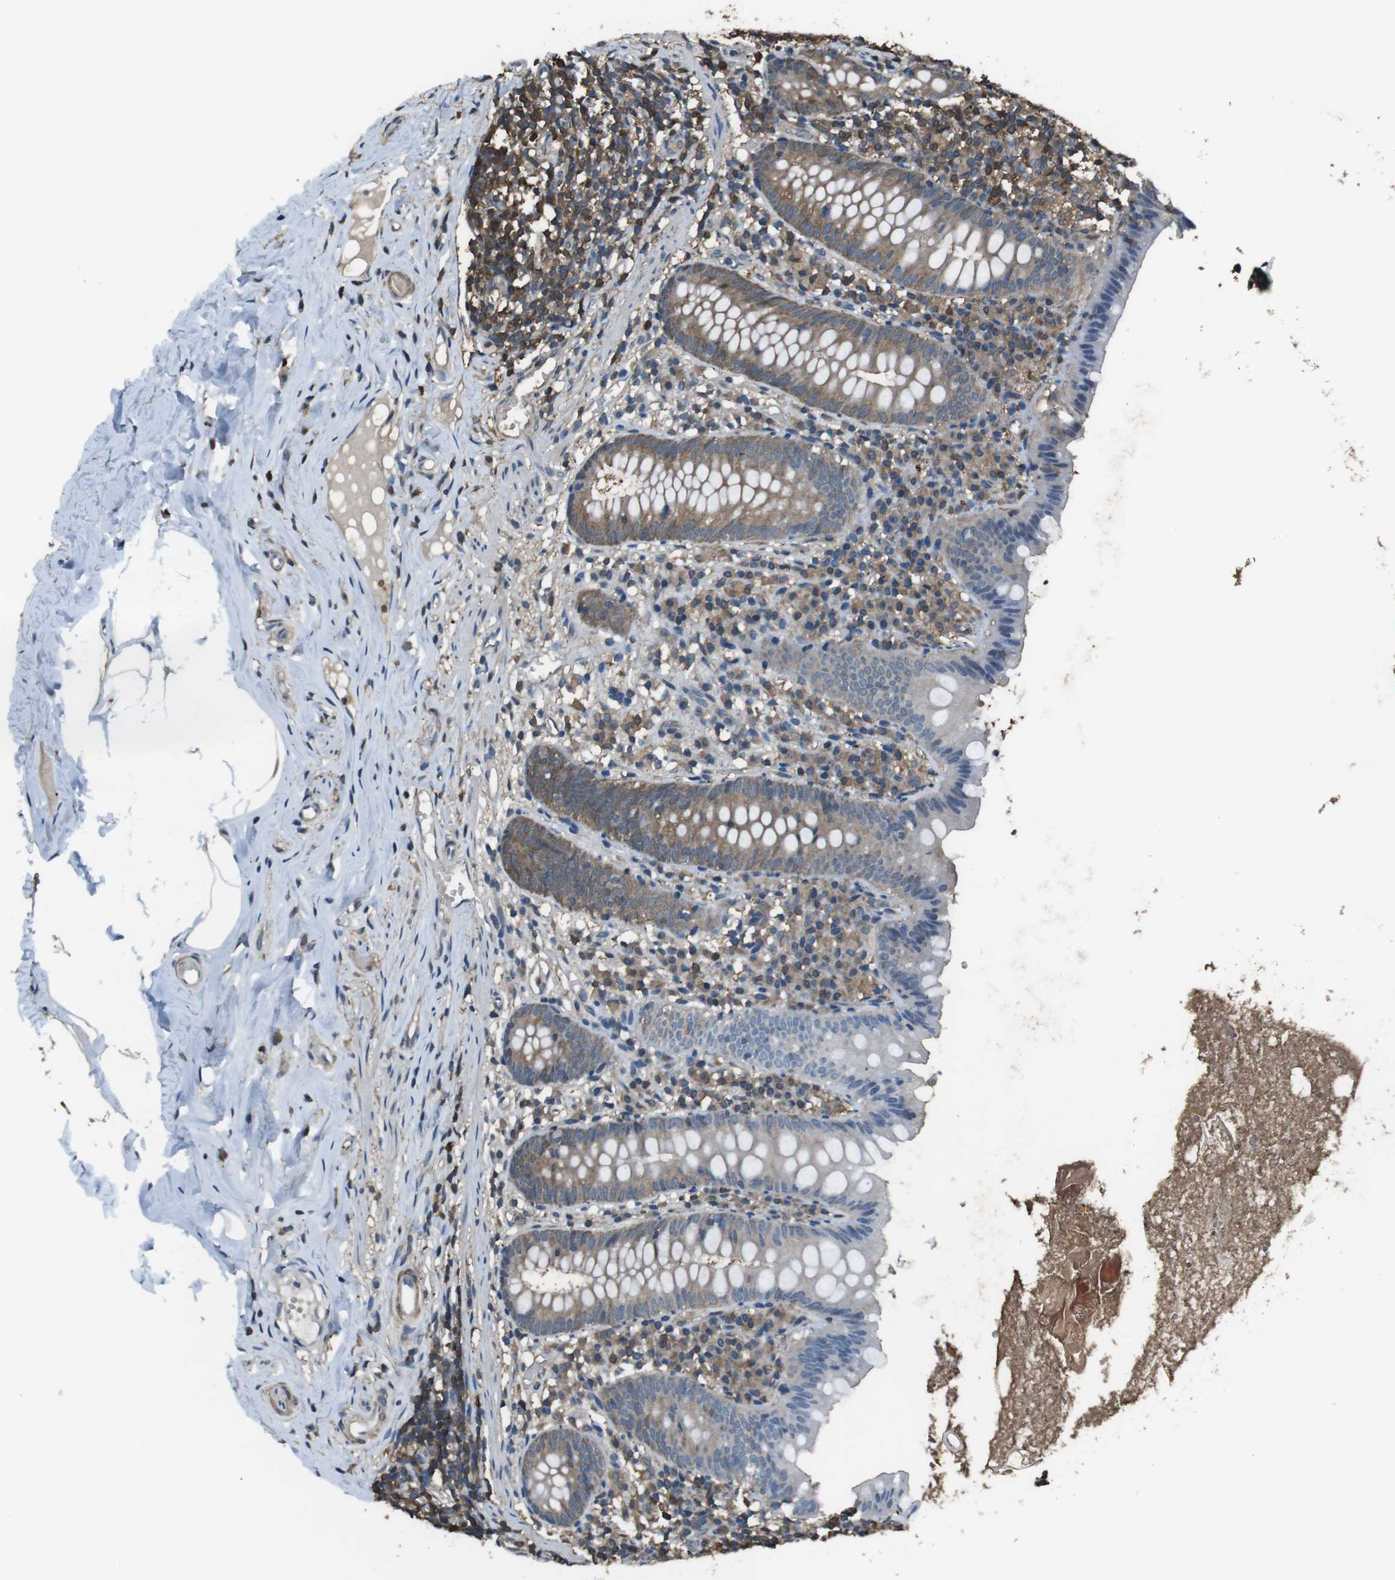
{"staining": {"intensity": "moderate", "quantity": "25%-75%", "location": "cytoplasmic/membranous"}, "tissue": "appendix", "cell_type": "Glandular cells", "image_type": "normal", "snomed": [{"axis": "morphology", "description": "Normal tissue, NOS"}, {"axis": "topography", "description": "Appendix"}], "caption": "About 25%-75% of glandular cells in benign human appendix exhibit moderate cytoplasmic/membranous protein expression as visualized by brown immunohistochemical staining.", "gene": "TWSG1", "patient": {"sex": "male", "age": 52}}